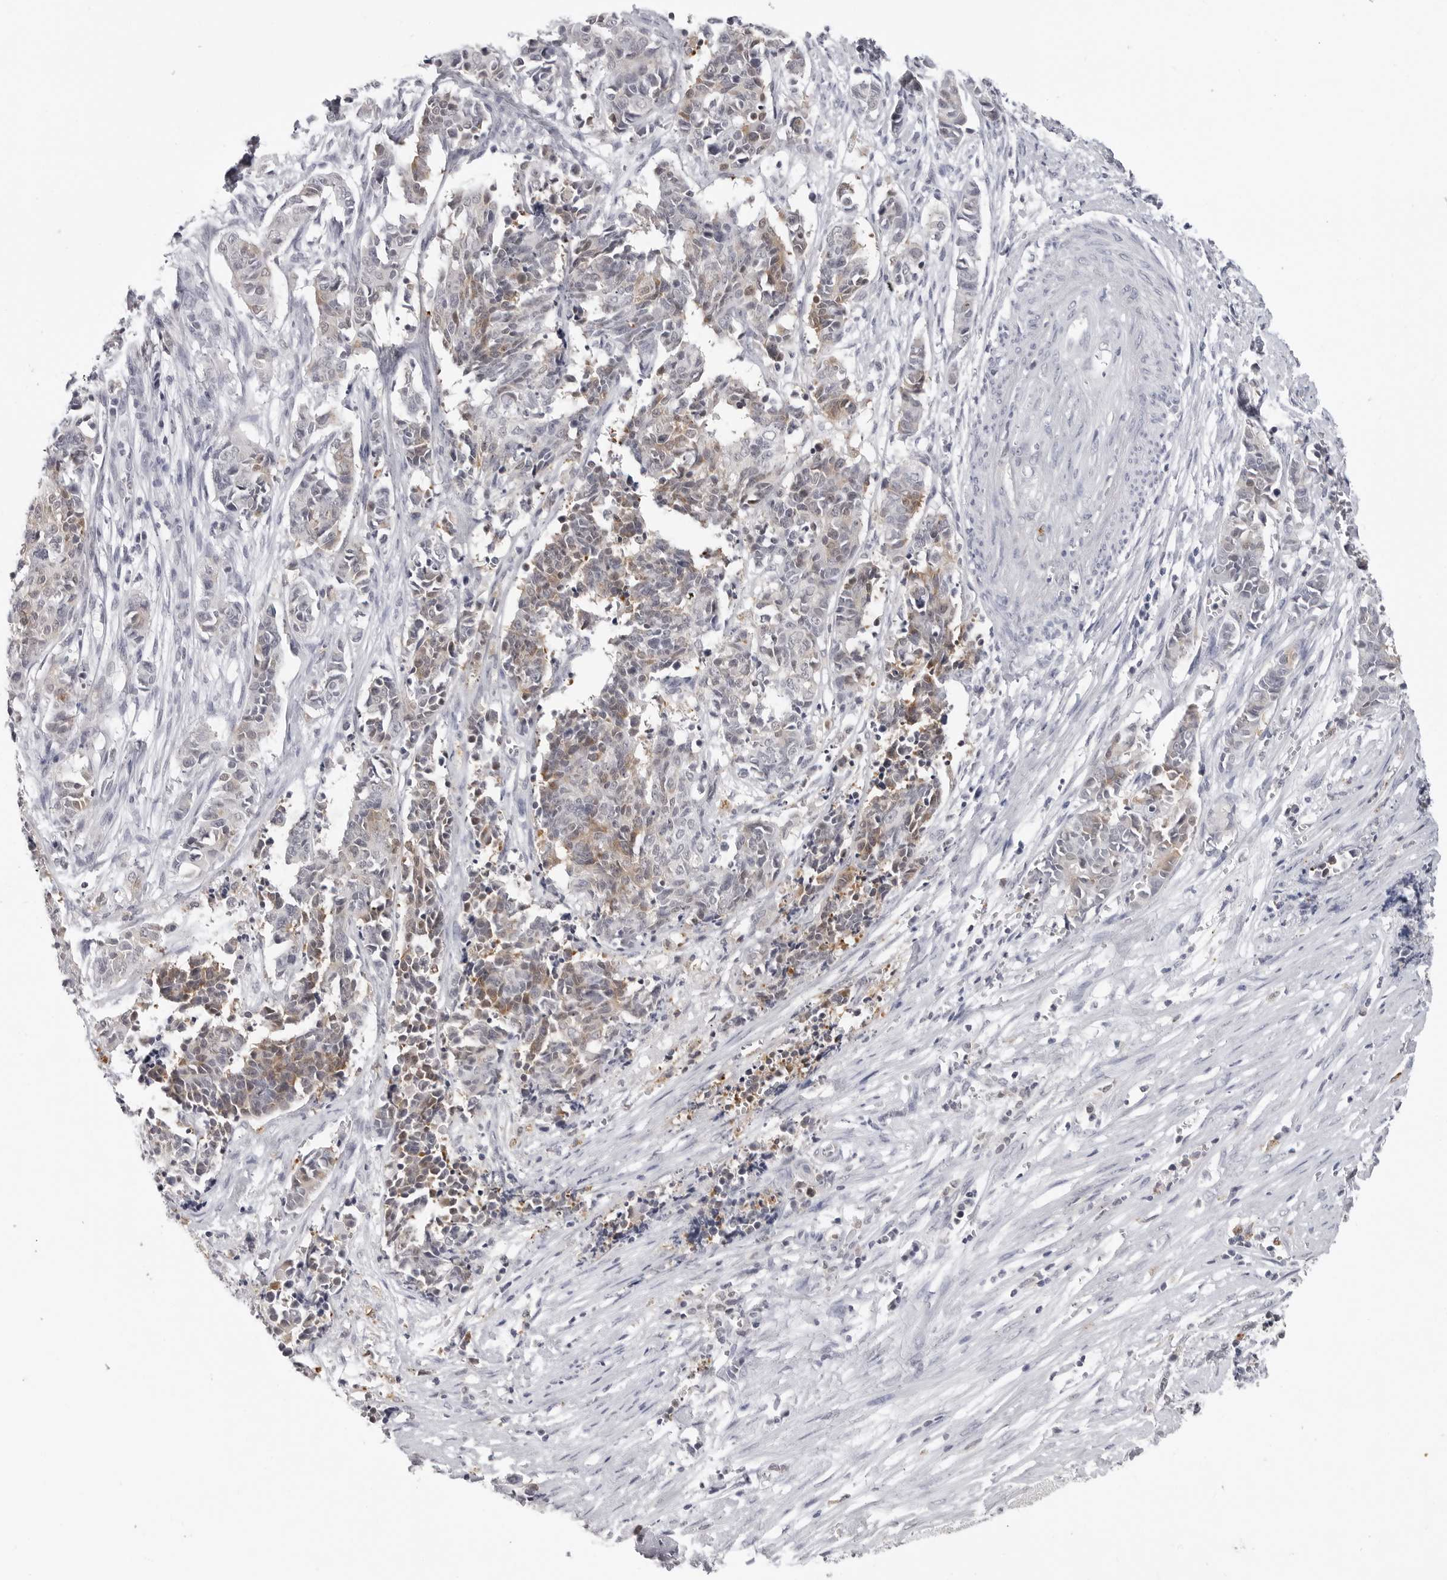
{"staining": {"intensity": "weak", "quantity": "25%-75%", "location": "cytoplasmic/membranous"}, "tissue": "cervical cancer", "cell_type": "Tumor cells", "image_type": "cancer", "snomed": [{"axis": "morphology", "description": "Normal tissue, NOS"}, {"axis": "morphology", "description": "Squamous cell carcinoma, NOS"}, {"axis": "topography", "description": "Cervix"}], "caption": "Weak cytoplasmic/membranous expression is appreciated in about 25%-75% of tumor cells in cervical squamous cell carcinoma. (Stains: DAB (3,3'-diaminobenzidine) in brown, nuclei in blue, Microscopy: brightfield microscopy at high magnification).", "gene": "RRM1", "patient": {"sex": "female", "age": 35}}